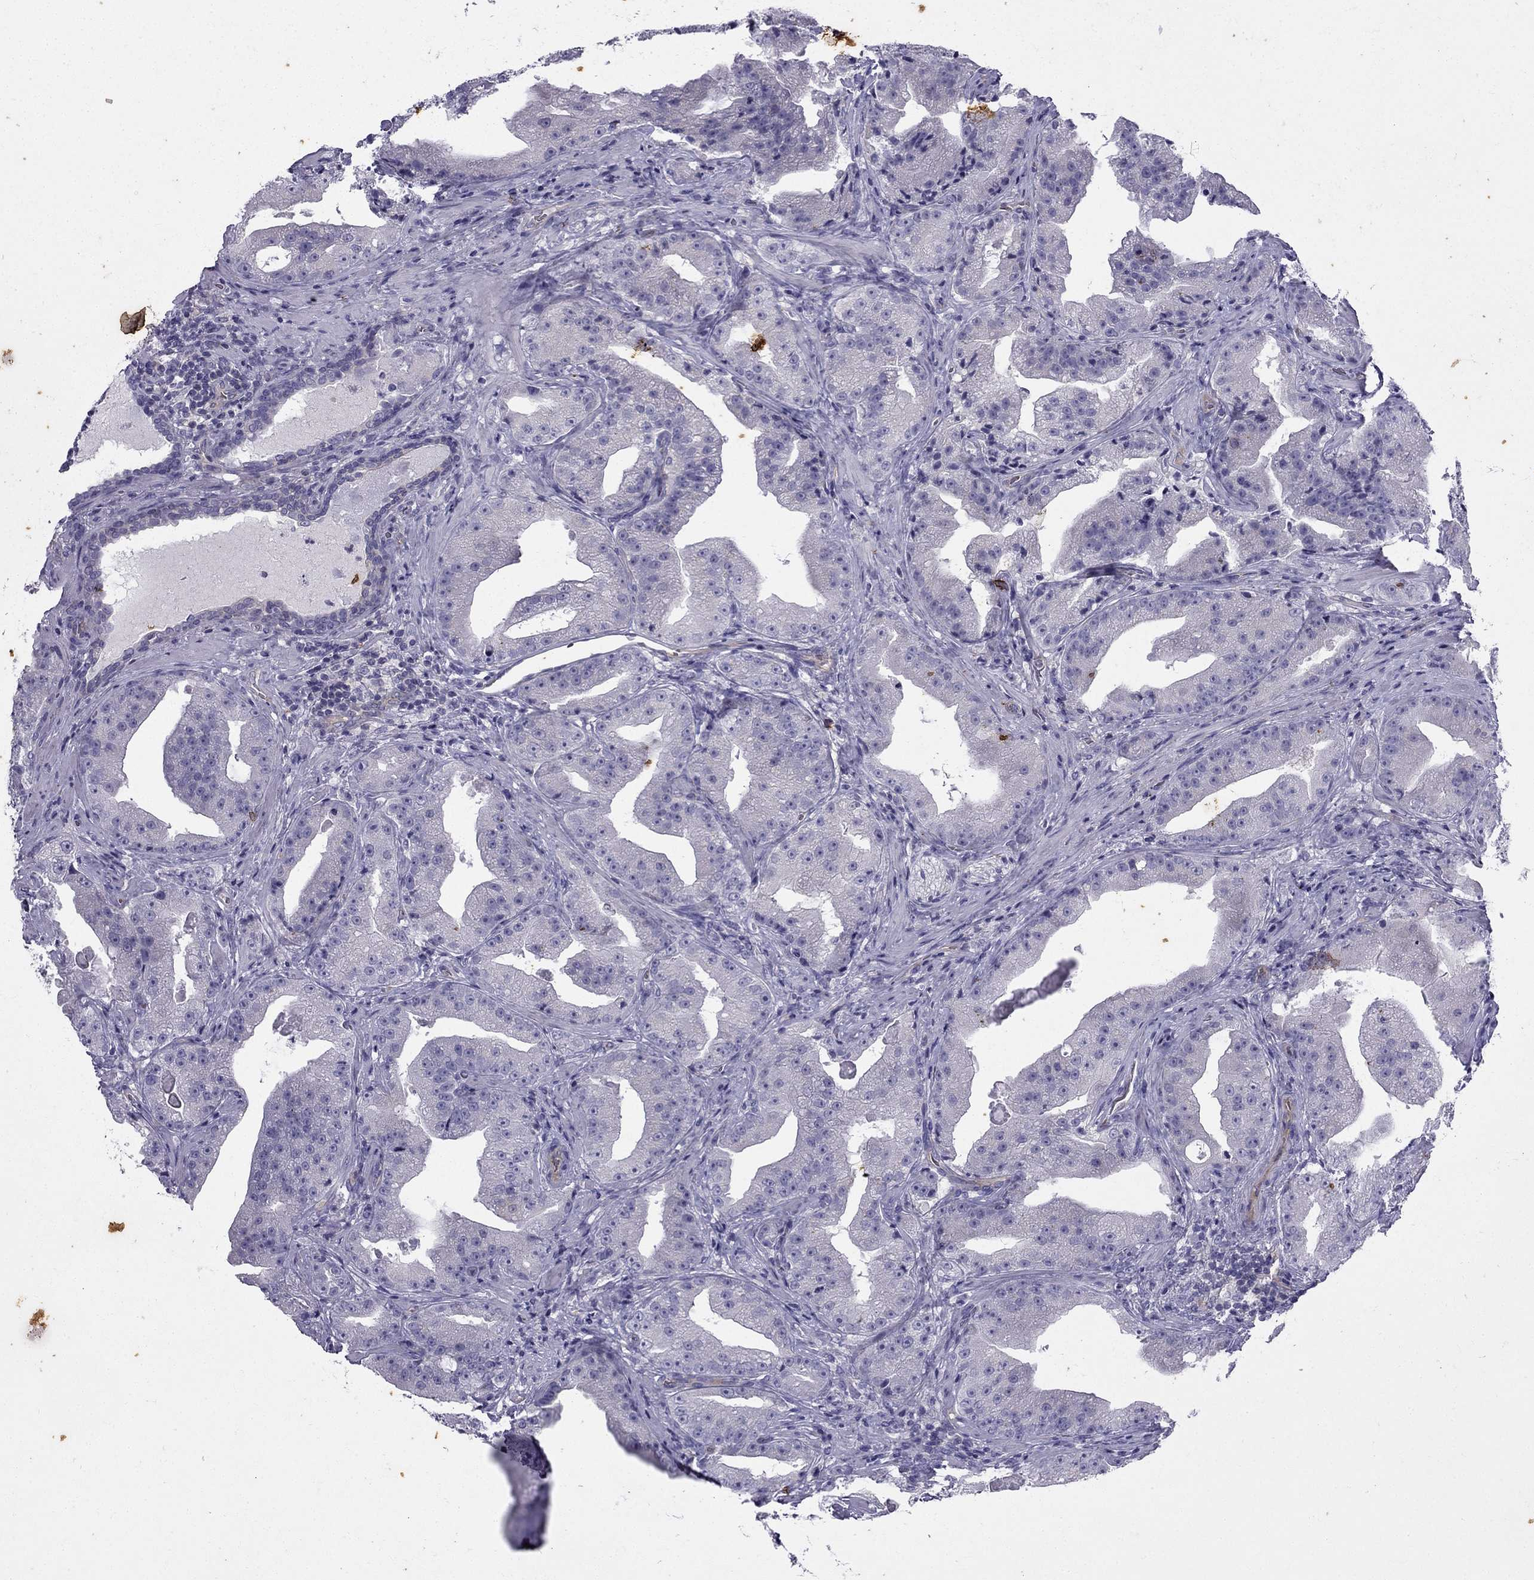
{"staining": {"intensity": "negative", "quantity": "none", "location": "none"}, "tissue": "prostate cancer", "cell_type": "Tumor cells", "image_type": "cancer", "snomed": [{"axis": "morphology", "description": "Adenocarcinoma, Low grade"}, {"axis": "topography", "description": "Prostate"}], "caption": "High power microscopy photomicrograph of an immunohistochemistry (IHC) micrograph of prostate cancer (adenocarcinoma (low-grade)), revealing no significant expression in tumor cells. (DAB (3,3'-diaminobenzidine) immunohistochemistry visualized using brightfield microscopy, high magnification).", "gene": "GJA8", "patient": {"sex": "male", "age": 62}}